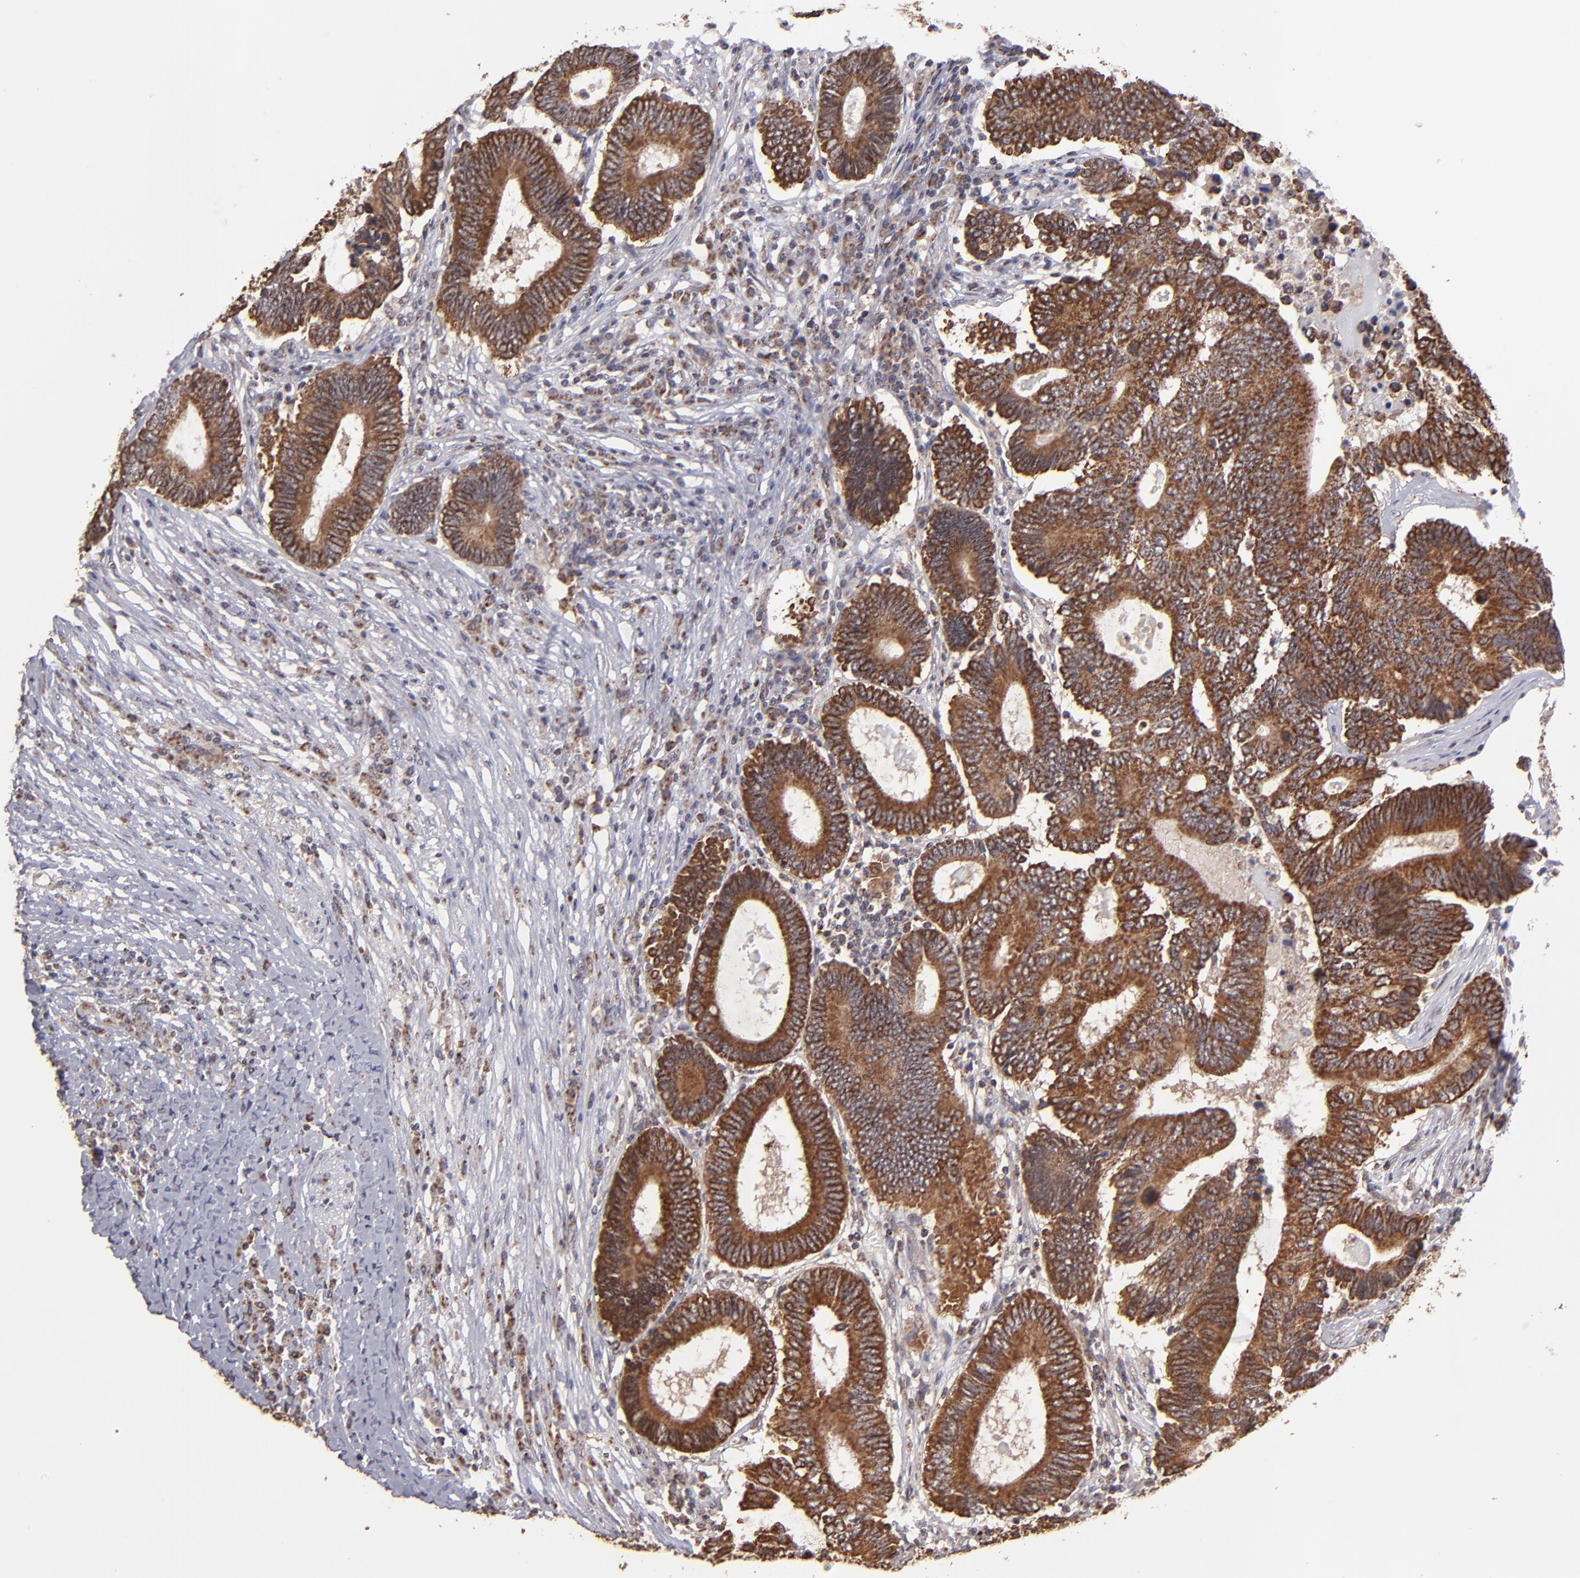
{"staining": {"intensity": "moderate", "quantity": ">75%", "location": "cytoplasmic/membranous"}, "tissue": "colorectal cancer", "cell_type": "Tumor cells", "image_type": "cancer", "snomed": [{"axis": "morphology", "description": "Adenocarcinoma, NOS"}, {"axis": "topography", "description": "Colon"}], "caption": "Colorectal cancer tissue demonstrates moderate cytoplasmic/membranous staining in approximately >75% of tumor cells, visualized by immunohistochemistry.", "gene": "SLC15A1", "patient": {"sex": "female", "age": 78}}